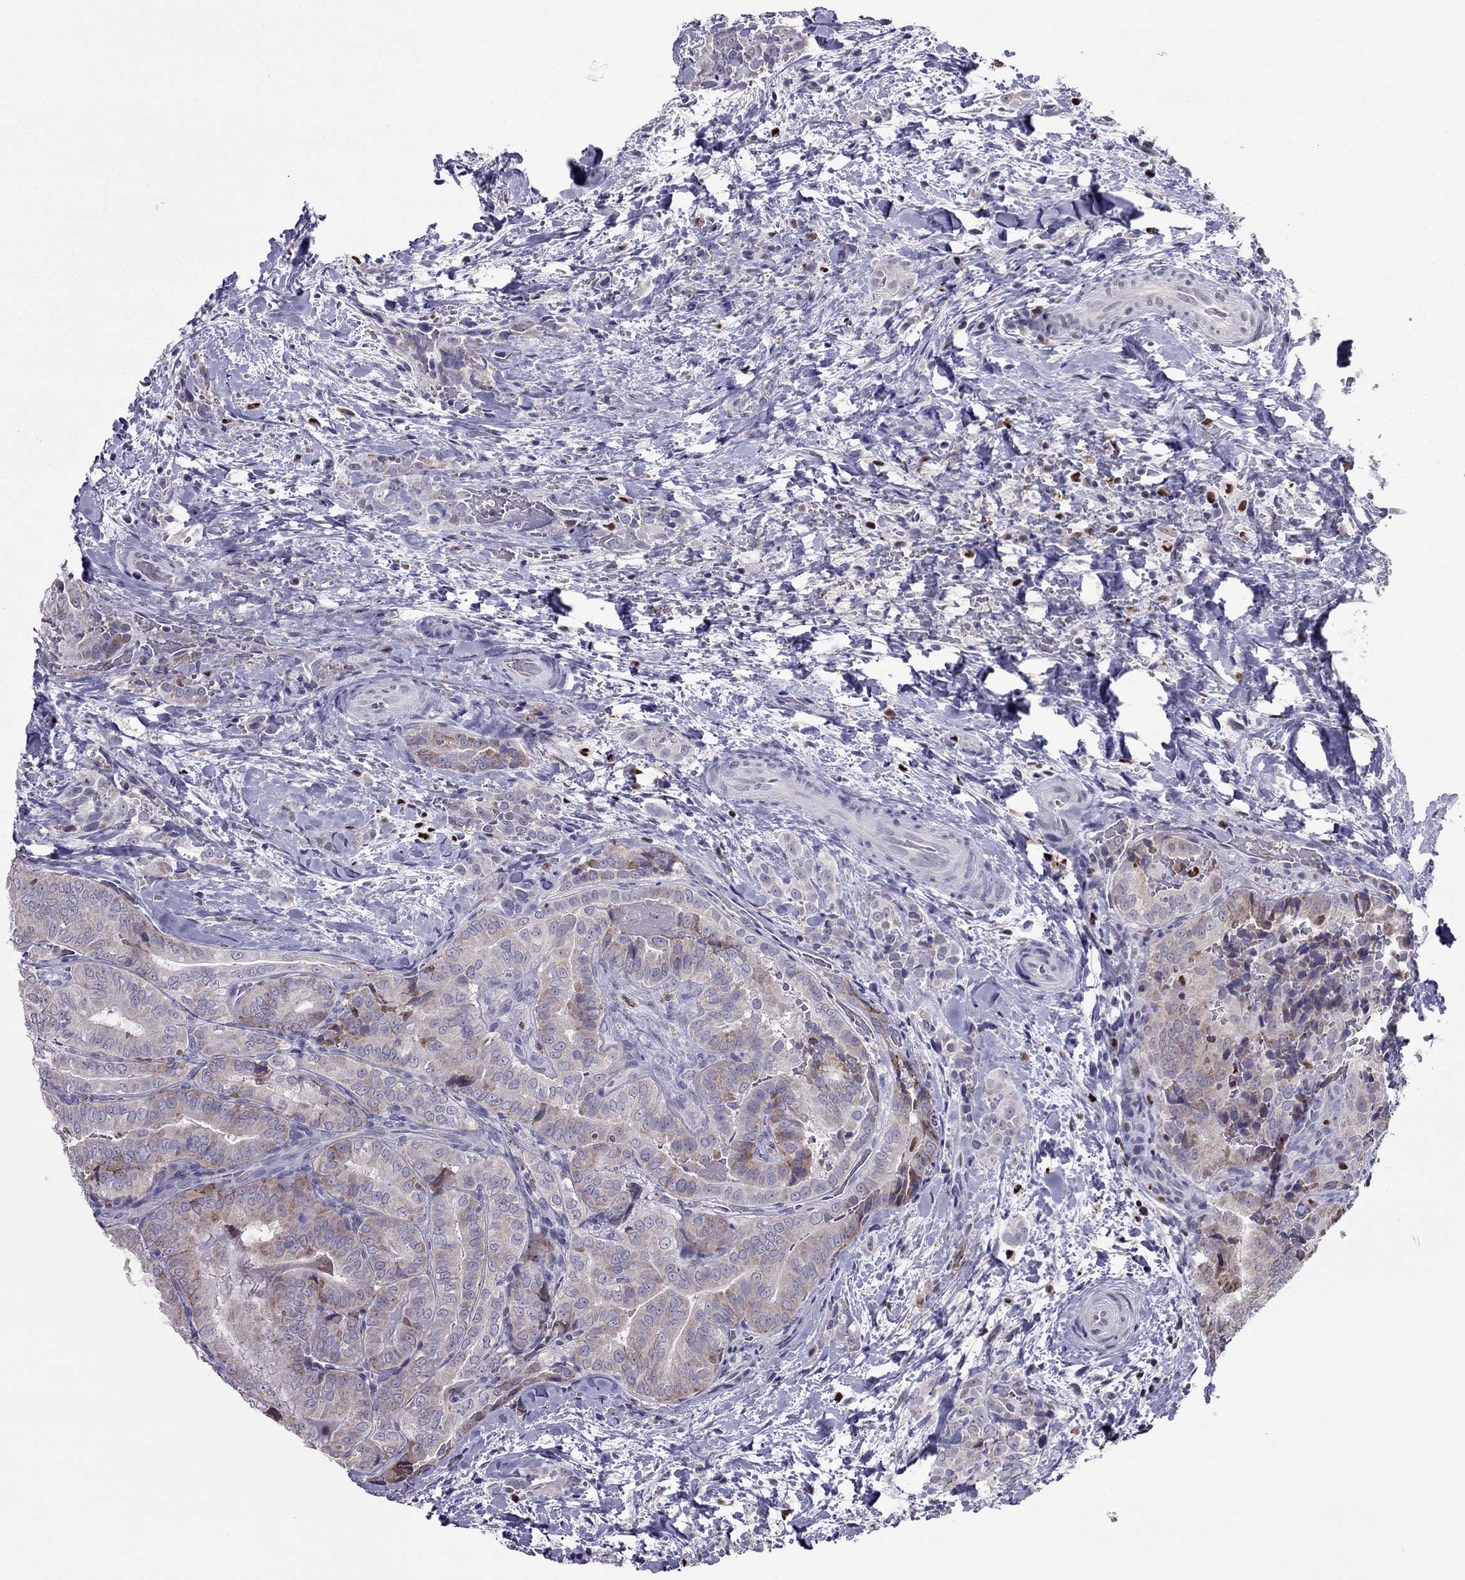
{"staining": {"intensity": "moderate", "quantity": "25%-75%", "location": "cytoplasmic/membranous"}, "tissue": "thyroid cancer", "cell_type": "Tumor cells", "image_type": "cancer", "snomed": [{"axis": "morphology", "description": "Papillary adenocarcinoma, NOS"}, {"axis": "topography", "description": "Thyroid gland"}], "caption": "A brown stain shows moderate cytoplasmic/membranous positivity of a protein in thyroid papillary adenocarcinoma tumor cells.", "gene": "SPINT3", "patient": {"sex": "male", "age": 61}}